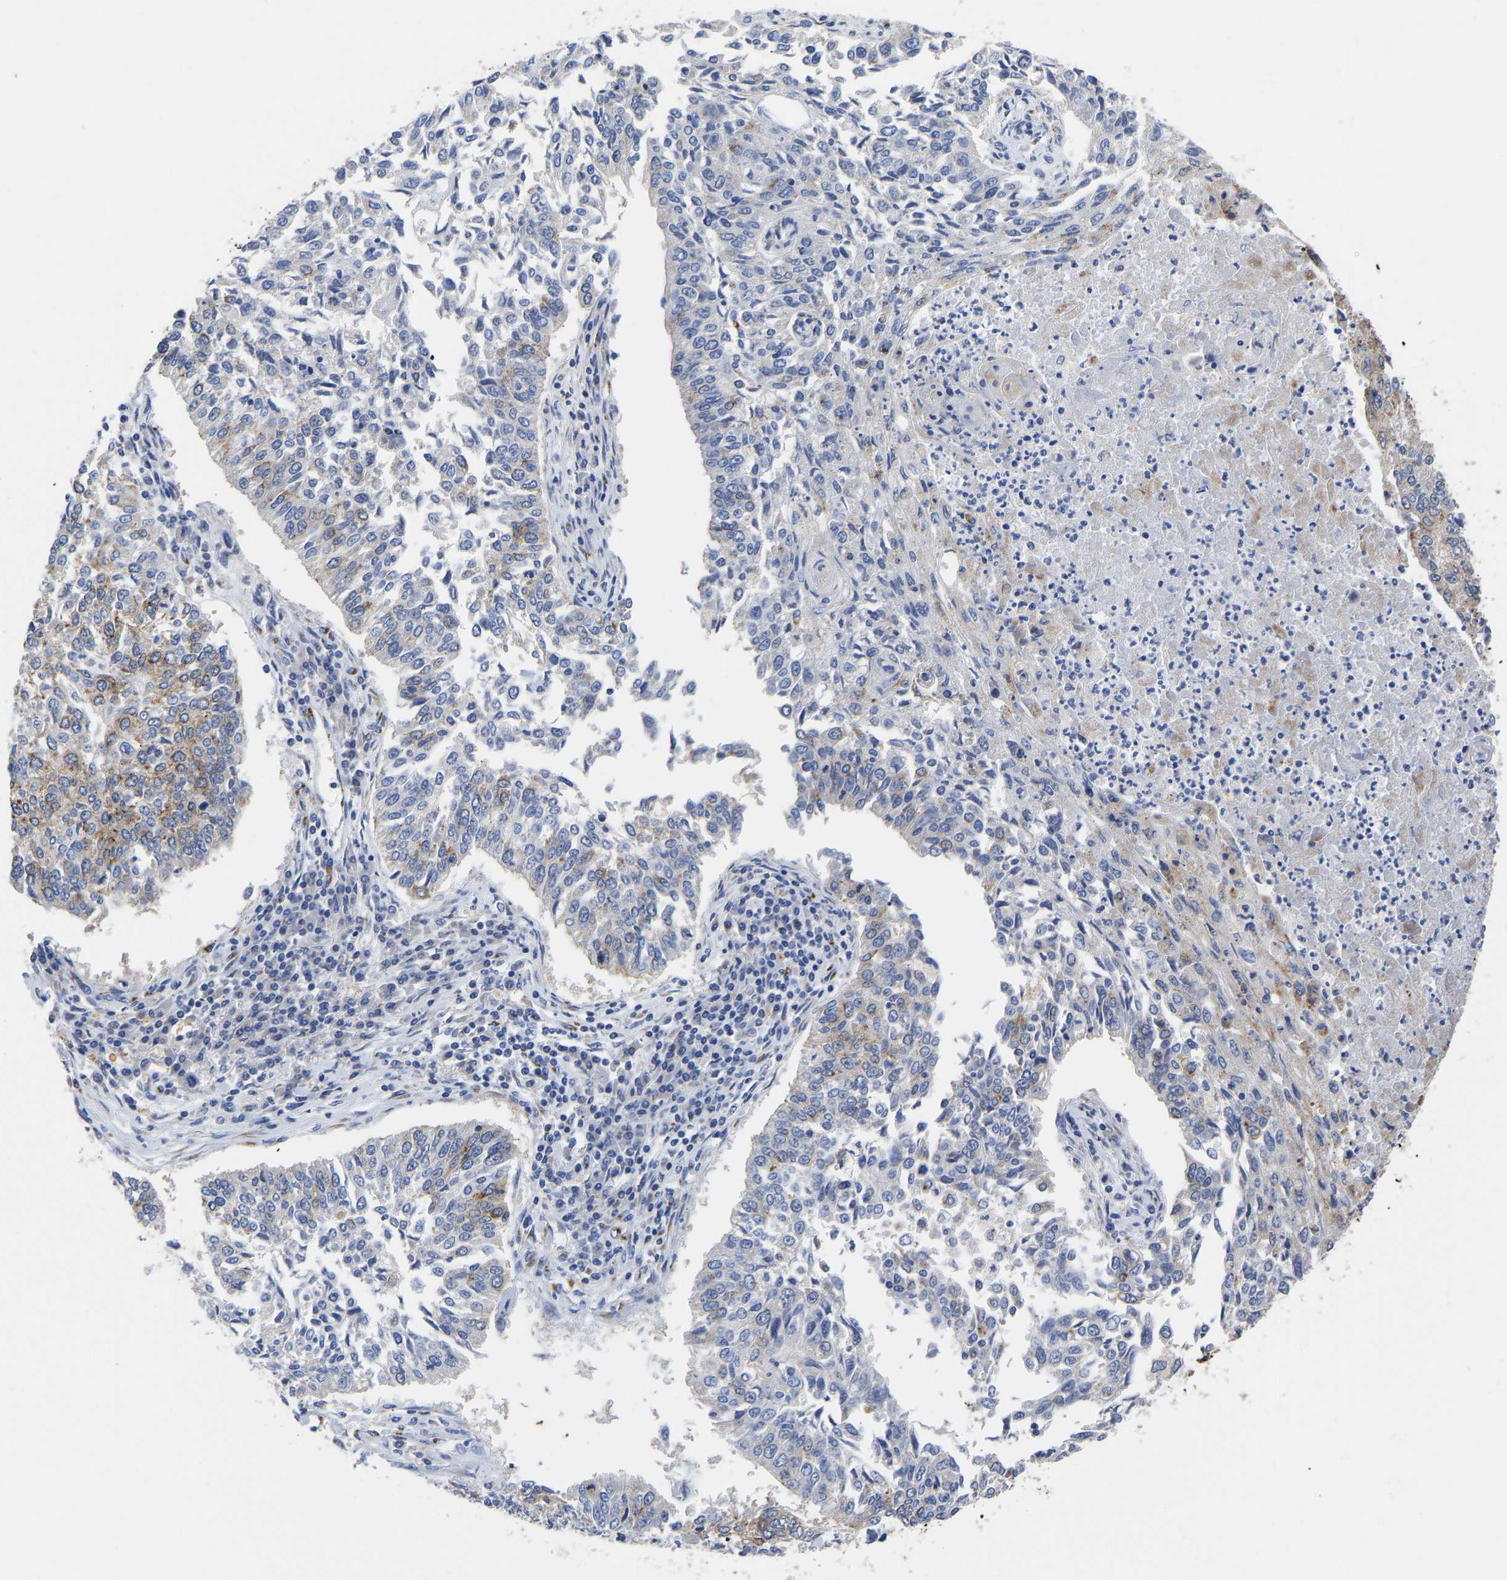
{"staining": {"intensity": "weak", "quantity": "<25%", "location": "cytoplasmic/membranous"}, "tissue": "lung cancer", "cell_type": "Tumor cells", "image_type": "cancer", "snomed": [{"axis": "morphology", "description": "Normal tissue, NOS"}, {"axis": "morphology", "description": "Squamous cell carcinoma, NOS"}, {"axis": "topography", "description": "Cartilage tissue"}, {"axis": "topography", "description": "Bronchus"}, {"axis": "topography", "description": "Lung"}], "caption": "Immunohistochemical staining of lung cancer shows no significant positivity in tumor cells. The staining is performed using DAB (3,3'-diaminobenzidine) brown chromogen with nuclei counter-stained in using hematoxylin.", "gene": "TMEM87A", "patient": {"sex": "female", "age": 49}}